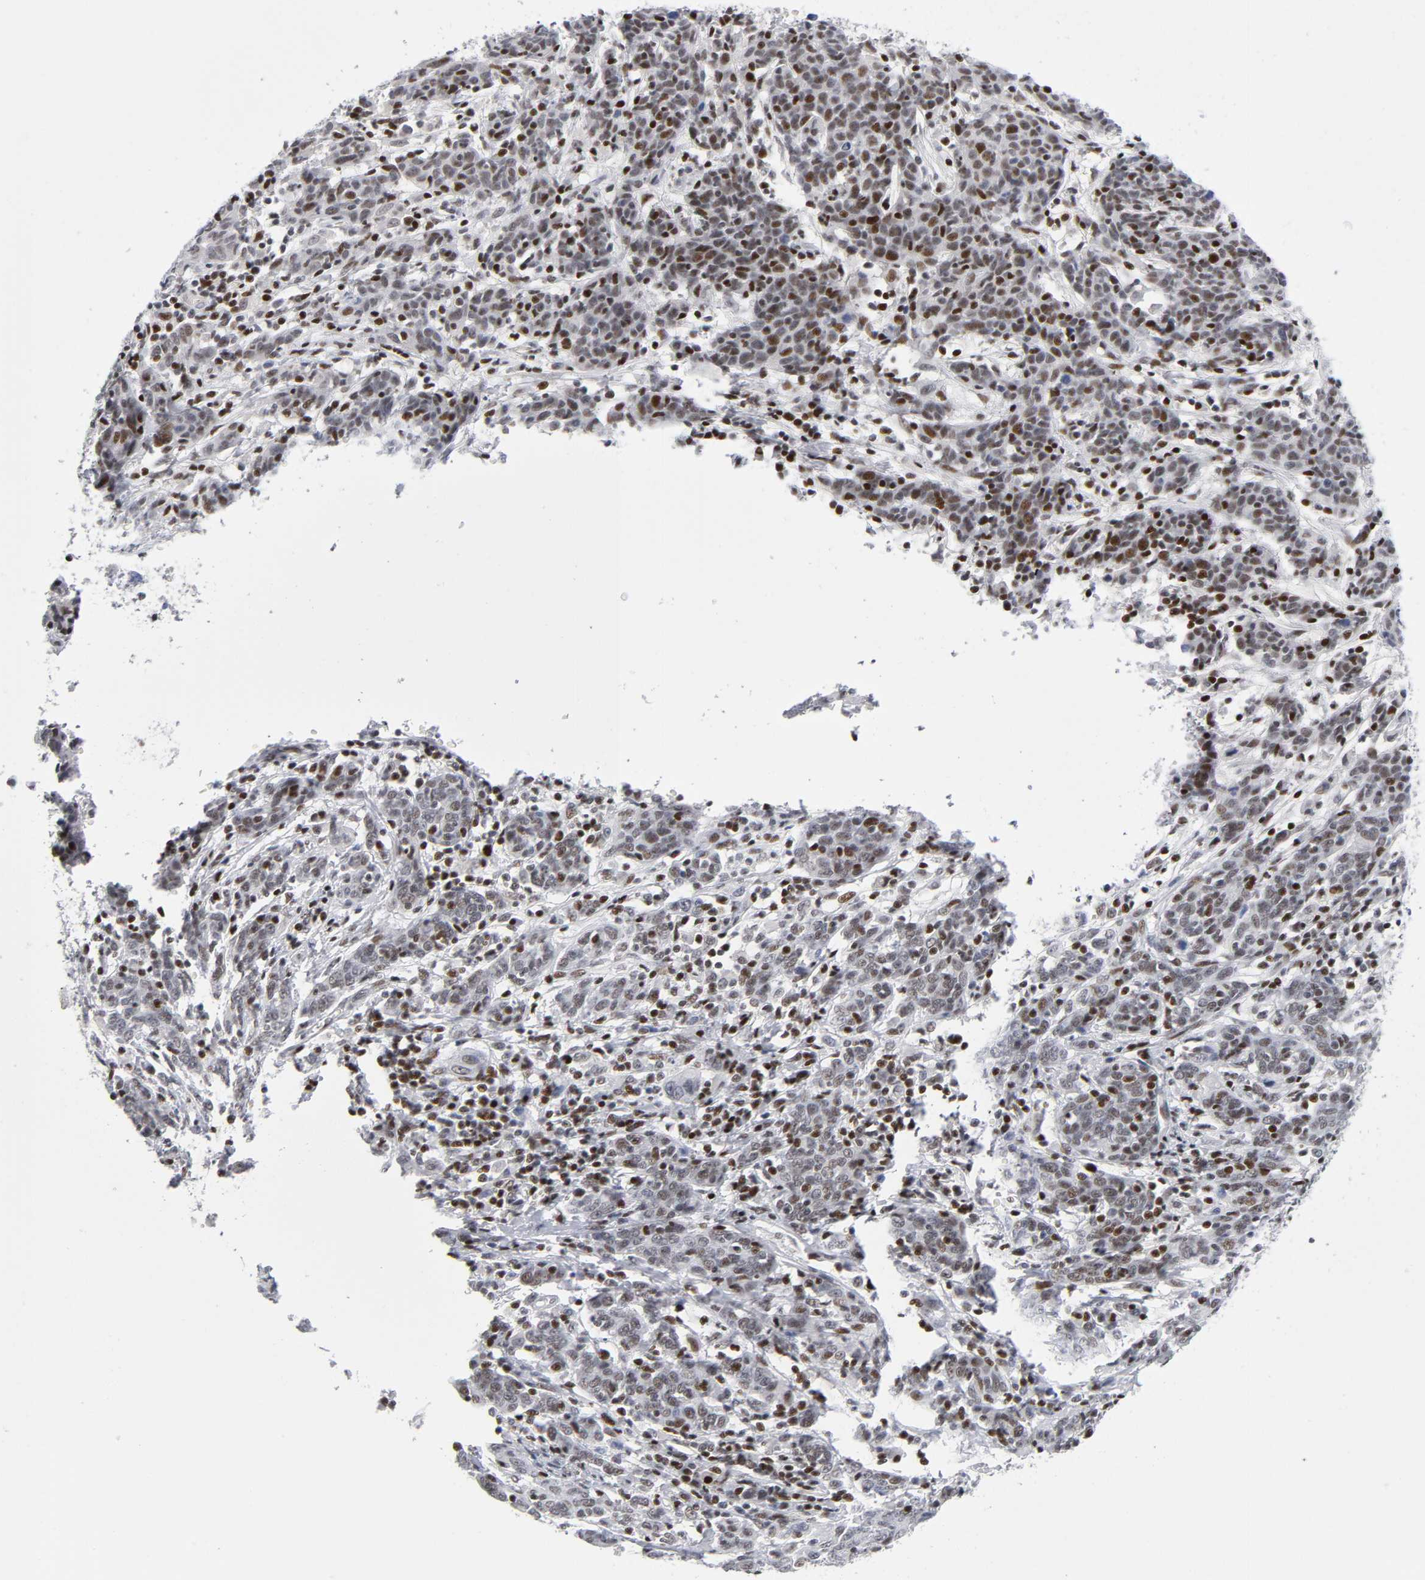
{"staining": {"intensity": "weak", "quantity": "25%-75%", "location": "nuclear"}, "tissue": "cervical cancer", "cell_type": "Tumor cells", "image_type": "cancer", "snomed": [{"axis": "morphology", "description": "Normal tissue, NOS"}, {"axis": "morphology", "description": "Squamous cell carcinoma, NOS"}, {"axis": "topography", "description": "Cervix"}], "caption": "This is an image of IHC staining of cervical squamous cell carcinoma, which shows weak staining in the nuclear of tumor cells.", "gene": "SP3", "patient": {"sex": "female", "age": 67}}